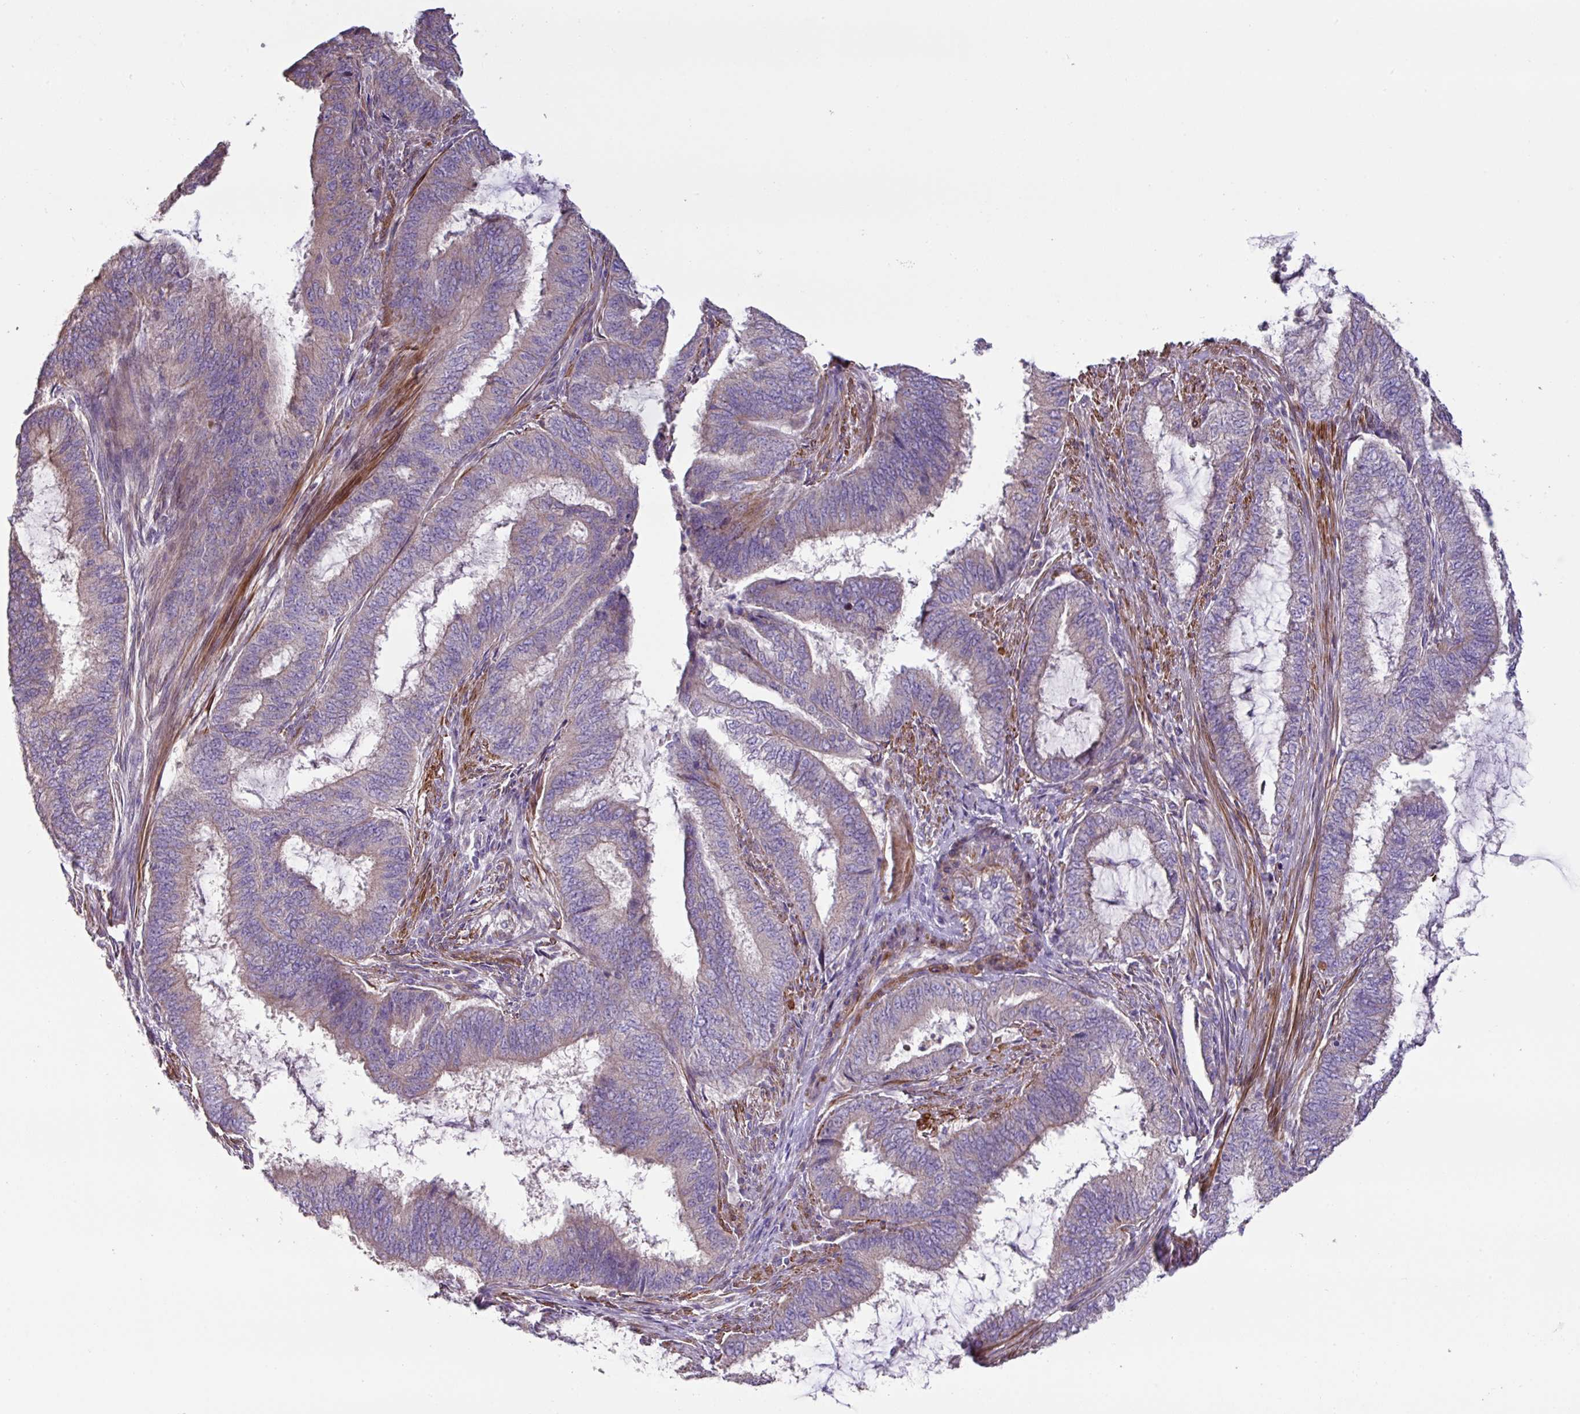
{"staining": {"intensity": "weak", "quantity": "<25%", "location": "cytoplasmic/membranous"}, "tissue": "endometrial cancer", "cell_type": "Tumor cells", "image_type": "cancer", "snomed": [{"axis": "morphology", "description": "Adenocarcinoma, NOS"}, {"axis": "topography", "description": "Endometrium"}], "caption": "Endometrial adenocarcinoma stained for a protein using immunohistochemistry demonstrates no positivity tumor cells.", "gene": "MRRF", "patient": {"sex": "female", "age": 51}}